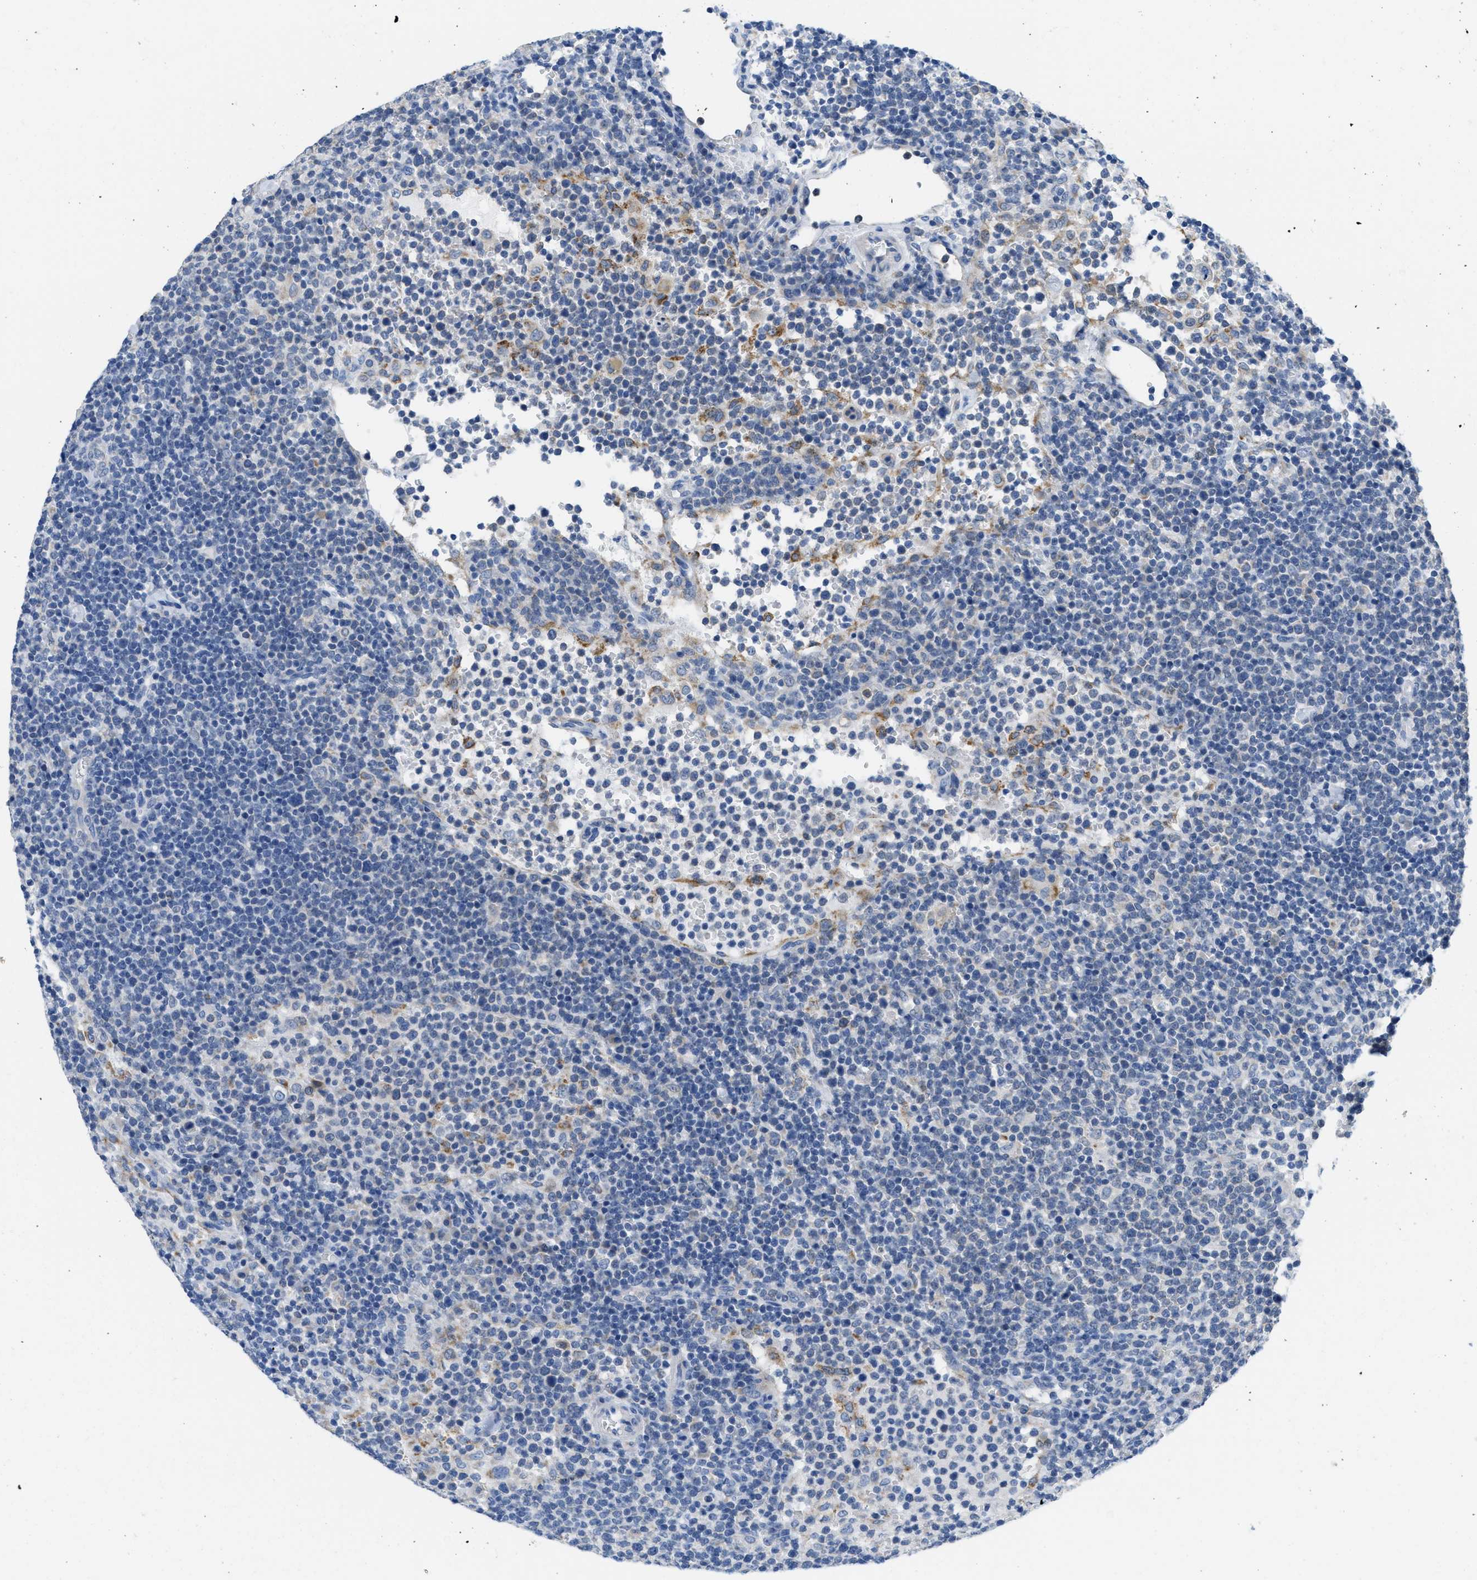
{"staining": {"intensity": "negative", "quantity": "none", "location": "none"}, "tissue": "lymphoma", "cell_type": "Tumor cells", "image_type": "cancer", "snomed": [{"axis": "morphology", "description": "Malignant lymphoma, non-Hodgkin's type, High grade"}, {"axis": "topography", "description": "Lymph node"}], "caption": "The histopathology image displays no significant positivity in tumor cells of lymphoma.", "gene": "PTDSS1", "patient": {"sex": "male", "age": 61}}